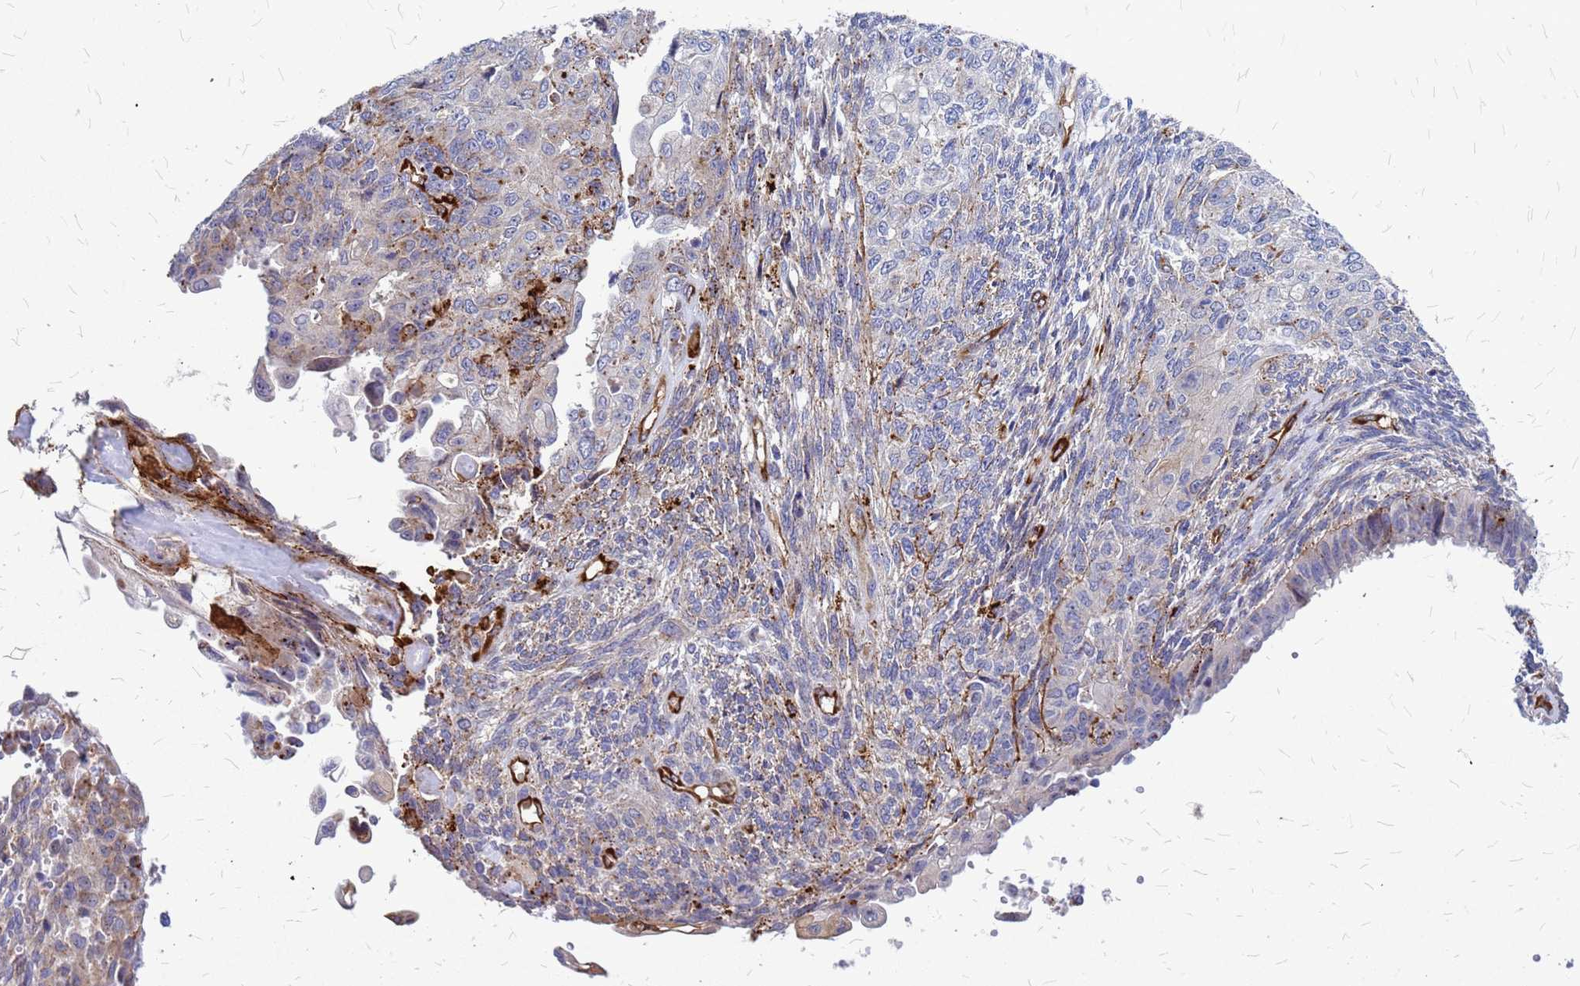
{"staining": {"intensity": "moderate", "quantity": "<25%", "location": "cytoplasmic/membranous"}, "tissue": "endometrial cancer", "cell_type": "Tumor cells", "image_type": "cancer", "snomed": [{"axis": "morphology", "description": "Adenocarcinoma, NOS"}, {"axis": "topography", "description": "Endometrium"}], "caption": "Immunohistochemical staining of human endometrial cancer displays low levels of moderate cytoplasmic/membranous protein expression in approximately <25% of tumor cells. The staining was performed using DAB (3,3'-diaminobenzidine) to visualize the protein expression in brown, while the nuclei were stained in blue with hematoxylin (Magnification: 20x).", "gene": "NOSTRIN", "patient": {"sex": "female", "age": 32}}